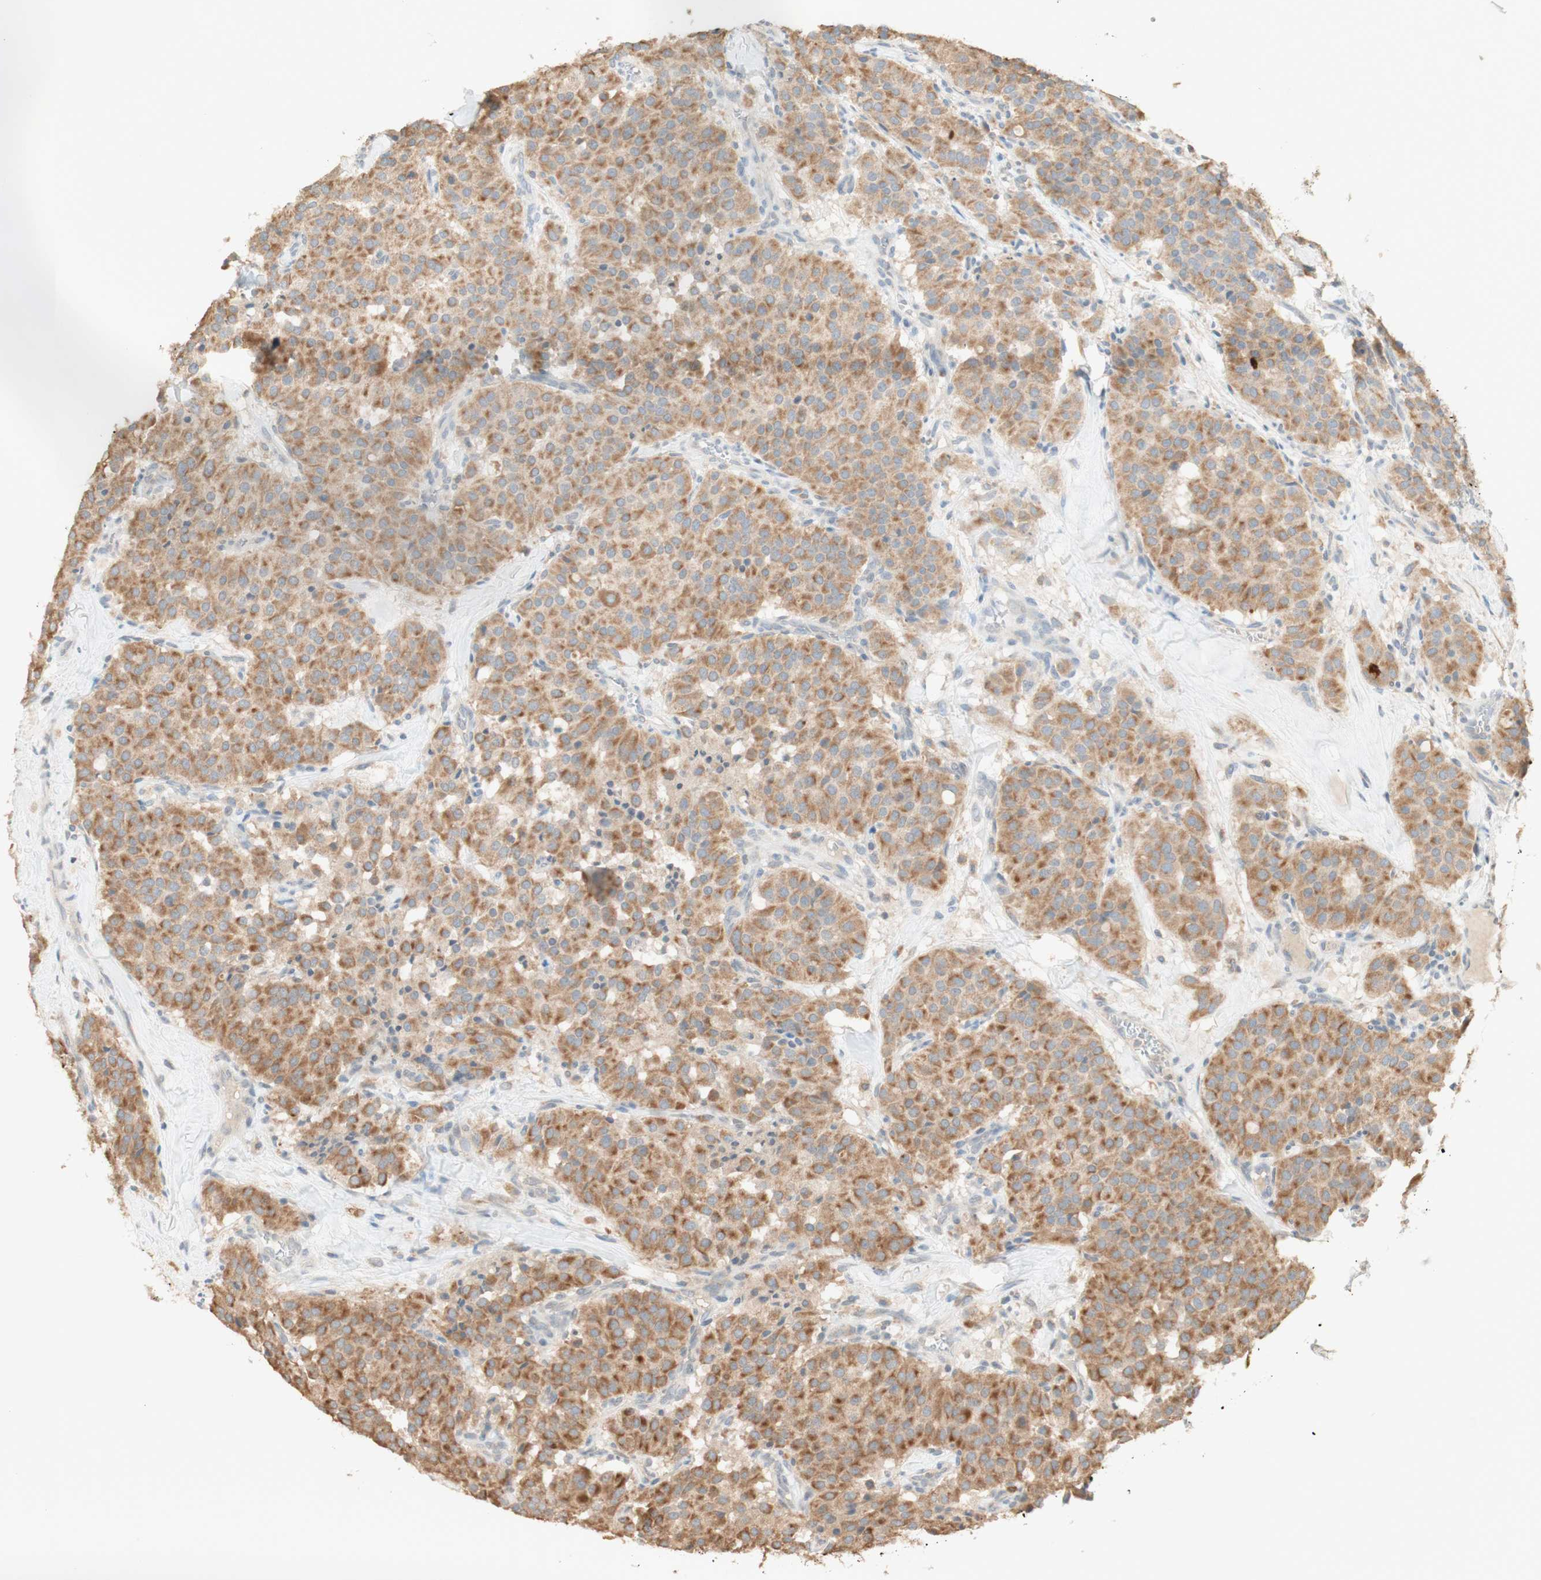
{"staining": {"intensity": "moderate", "quantity": ">75%", "location": "cytoplasmic/membranous"}, "tissue": "carcinoid", "cell_type": "Tumor cells", "image_type": "cancer", "snomed": [{"axis": "morphology", "description": "Carcinoid, malignant, NOS"}, {"axis": "topography", "description": "Lung"}], "caption": "Human carcinoid stained with a protein marker exhibits moderate staining in tumor cells.", "gene": "CLCN2", "patient": {"sex": "male", "age": 30}}